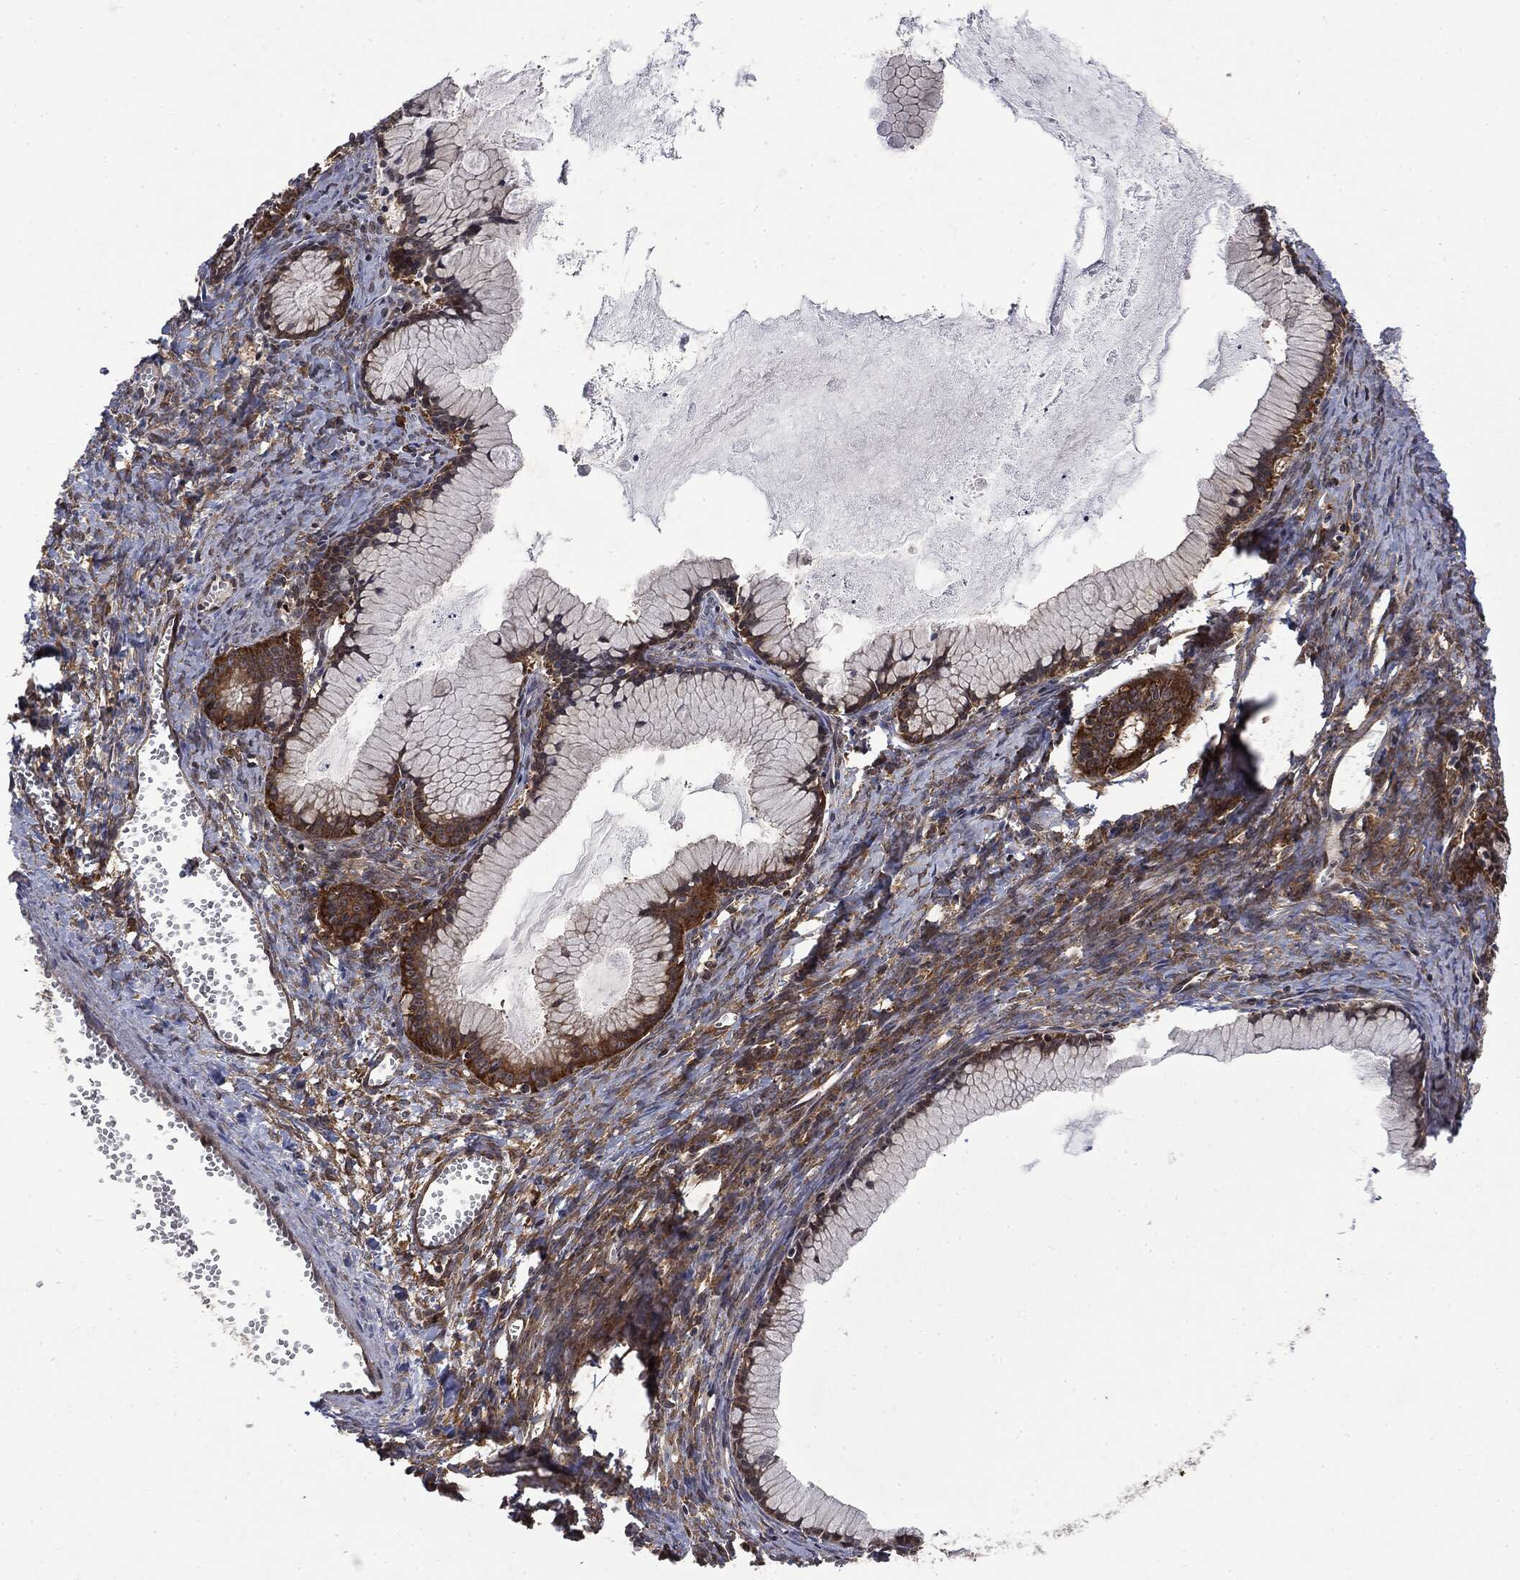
{"staining": {"intensity": "negative", "quantity": "none", "location": "none"}, "tissue": "ovarian cancer", "cell_type": "Tumor cells", "image_type": "cancer", "snomed": [{"axis": "morphology", "description": "Cystadenocarcinoma, mucinous, NOS"}, {"axis": "topography", "description": "Ovary"}], "caption": "A histopathology image of human mucinous cystadenocarcinoma (ovarian) is negative for staining in tumor cells. Brightfield microscopy of immunohistochemistry (IHC) stained with DAB (brown) and hematoxylin (blue), captured at high magnification.", "gene": "SNX5", "patient": {"sex": "female", "age": 41}}